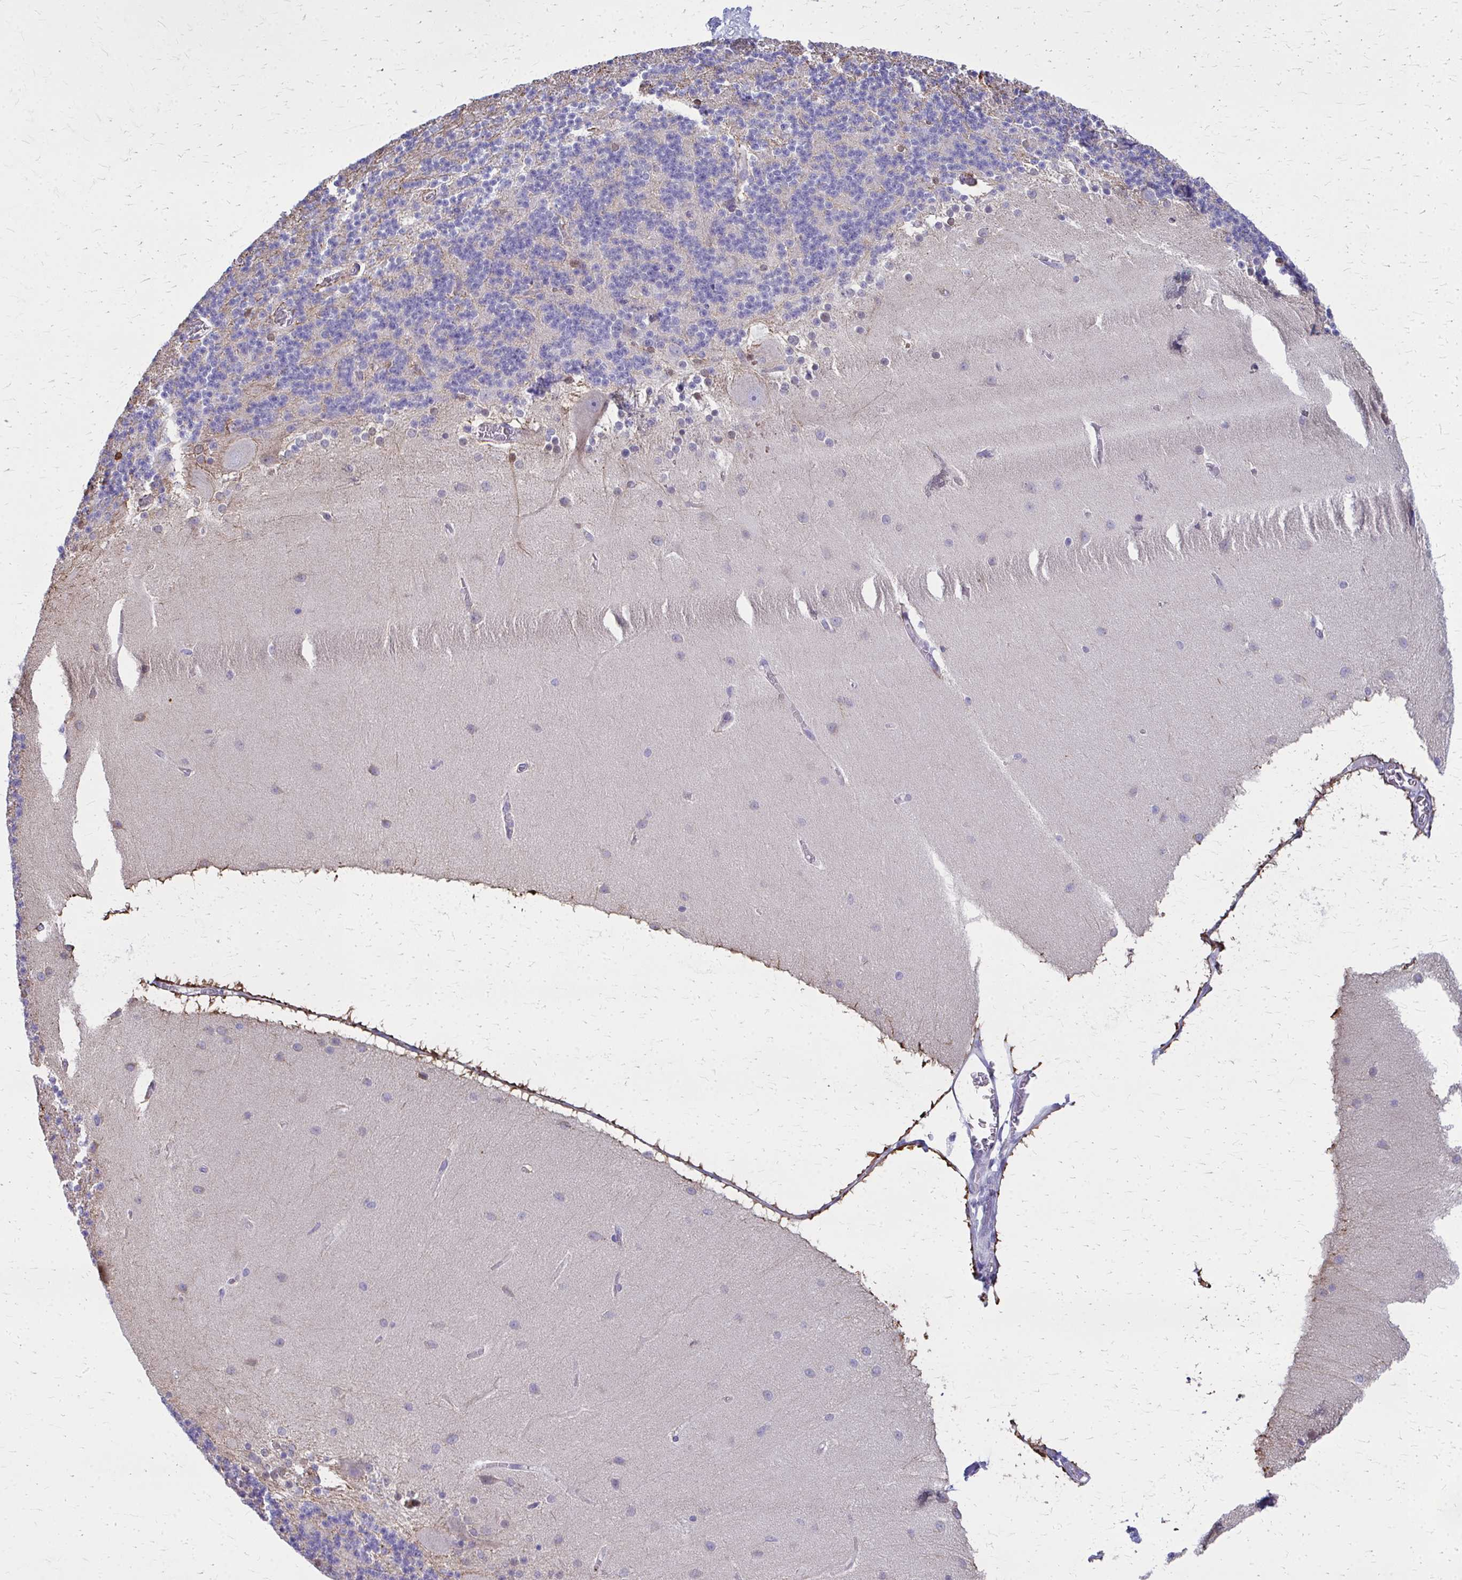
{"staining": {"intensity": "negative", "quantity": "none", "location": "none"}, "tissue": "cerebellum", "cell_type": "Cells in granular layer", "image_type": "normal", "snomed": [{"axis": "morphology", "description": "Normal tissue, NOS"}, {"axis": "topography", "description": "Cerebellum"}], "caption": "Immunohistochemical staining of unremarkable human cerebellum exhibits no significant positivity in cells in granular layer.", "gene": "TPSG1", "patient": {"sex": "female", "age": 54}}